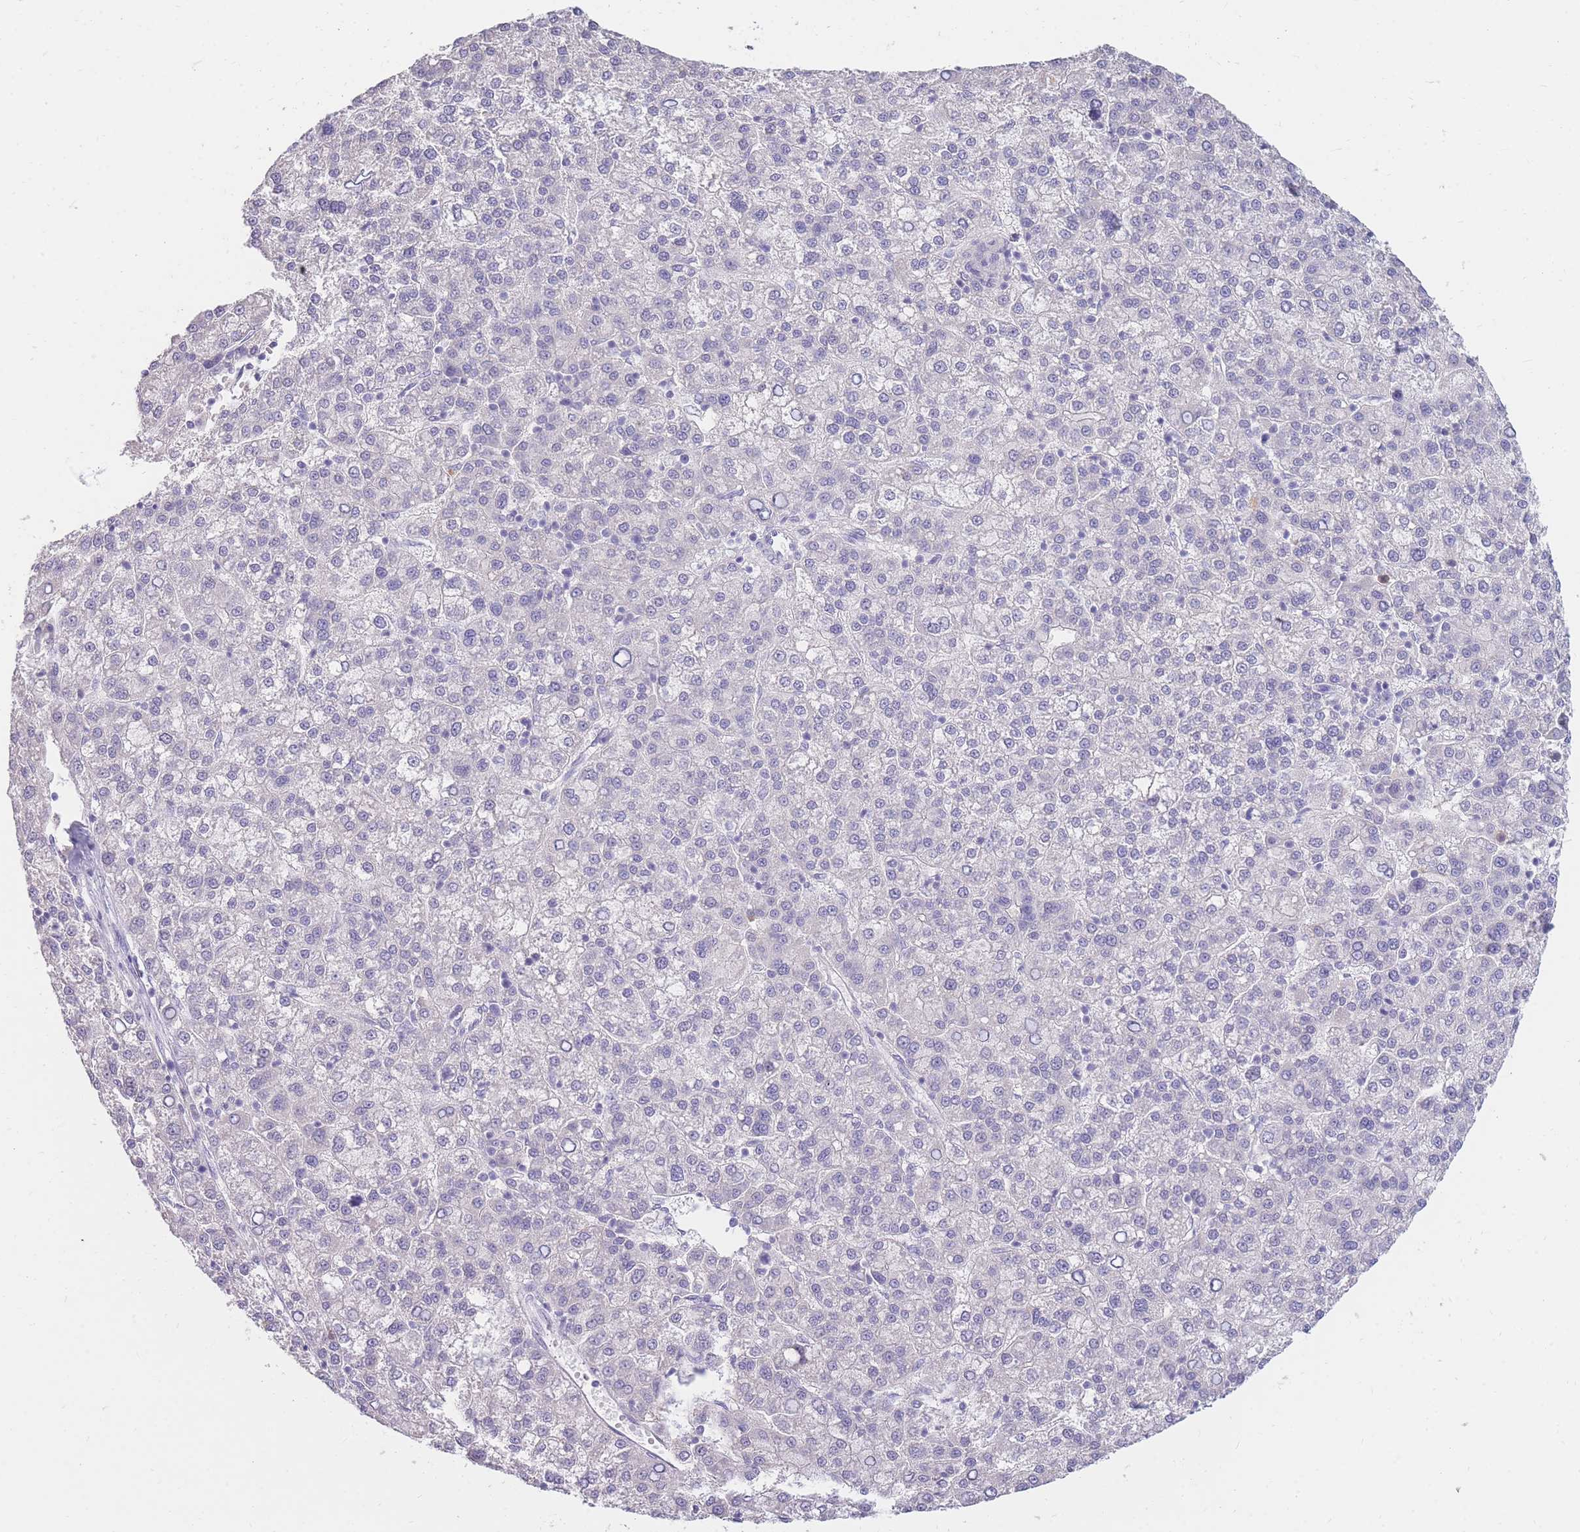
{"staining": {"intensity": "negative", "quantity": "none", "location": "none"}, "tissue": "liver cancer", "cell_type": "Tumor cells", "image_type": "cancer", "snomed": [{"axis": "morphology", "description": "Carcinoma, Hepatocellular, NOS"}, {"axis": "topography", "description": "Liver"}], "caption": "Liver cancer stained for a protein using immunohistochemistry displays no positivity tumor cells.", "gene": "TPSD1", "patient": {"sex": "female", "age": 58}}